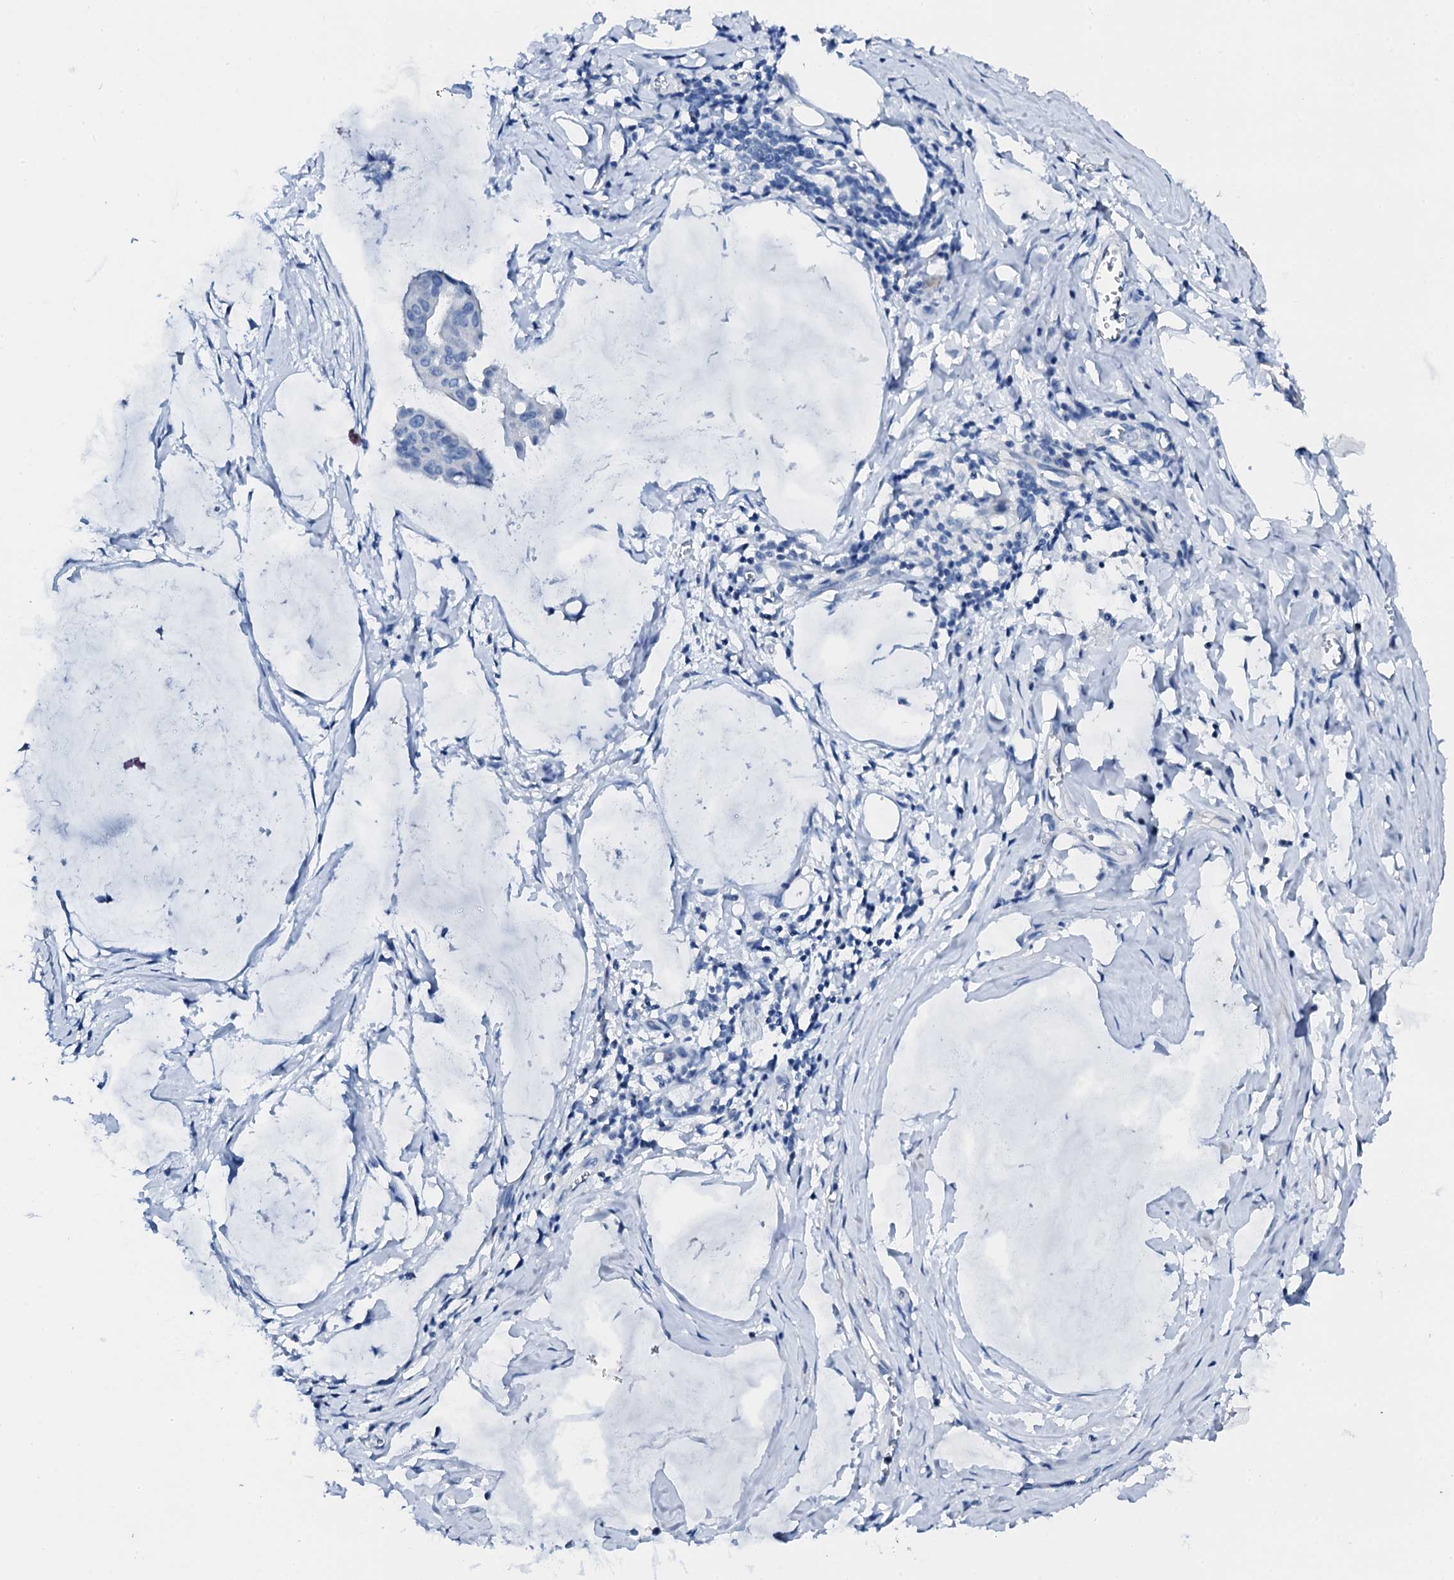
{"staining": {"intensity": "negative", "quantity": "none", "location": "none"}, "tissue": "ovarian cancer", "cell_type": "Tumor cells", "image_type": "cancer", "snomed": [{"axis": "morphology", "description": "Cystadenocarcinoma, mucinous, NOS"}, {"axis": "topography", "description": "Ovary"}], "caption": "Immunohistochemistry (IHC) of ovarian cancer (mucinous cystadenocarcinoma) reveals no expression in tumor cells. The staining is performed using DAB (3,3'-diaminobenzidine) brown chromogen with nuclei counter-stained in using hematoxylin.", "gene": "PTH", "patient": {"sex": "female", "age": 73}}